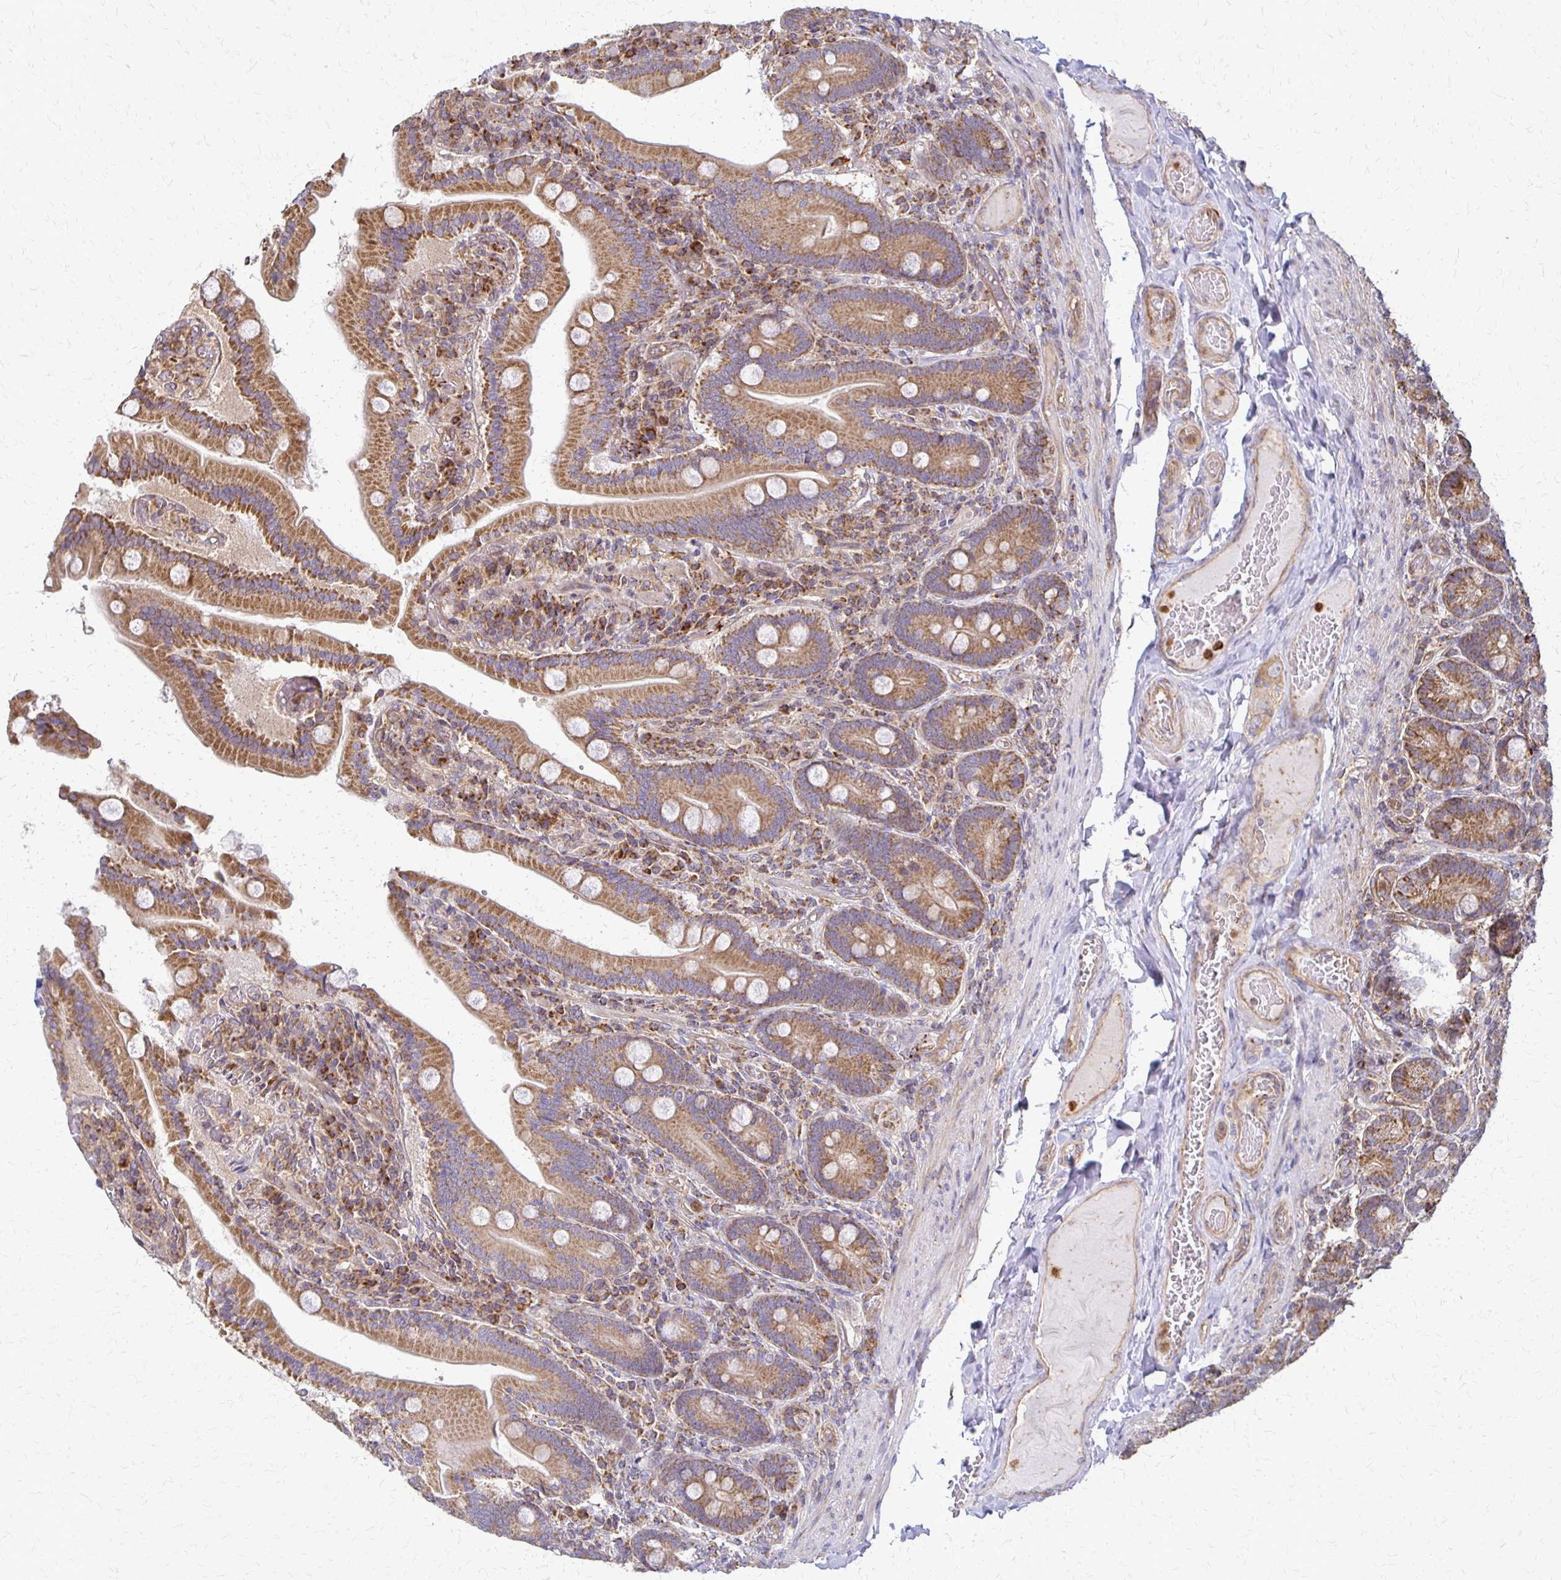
{"staining": {"intensity": "moderate", "quantity": ">75%", "location": "cytoplasmic/membranous"}, "tissue": "duodenum", "cell_type": "Glandular cells", "image_type": "normal", "snomed": [{"axis": "morphology", "description": "Normal tissue, NOS"}, {"axis": "topography", "description": "Duodenum"}], "caption": "DAB (3,3'-diaminobenzidine) immunohistochemical staining of benign duodenum exhibits moderate cytoplasmic/membranous protein staining in about >75% of glandular cells. The protein is shown in brown color, while the nuclei are stained blue.", "gene": "EIF4EBP2", "patient": {"sex": "female", "age": 62}}